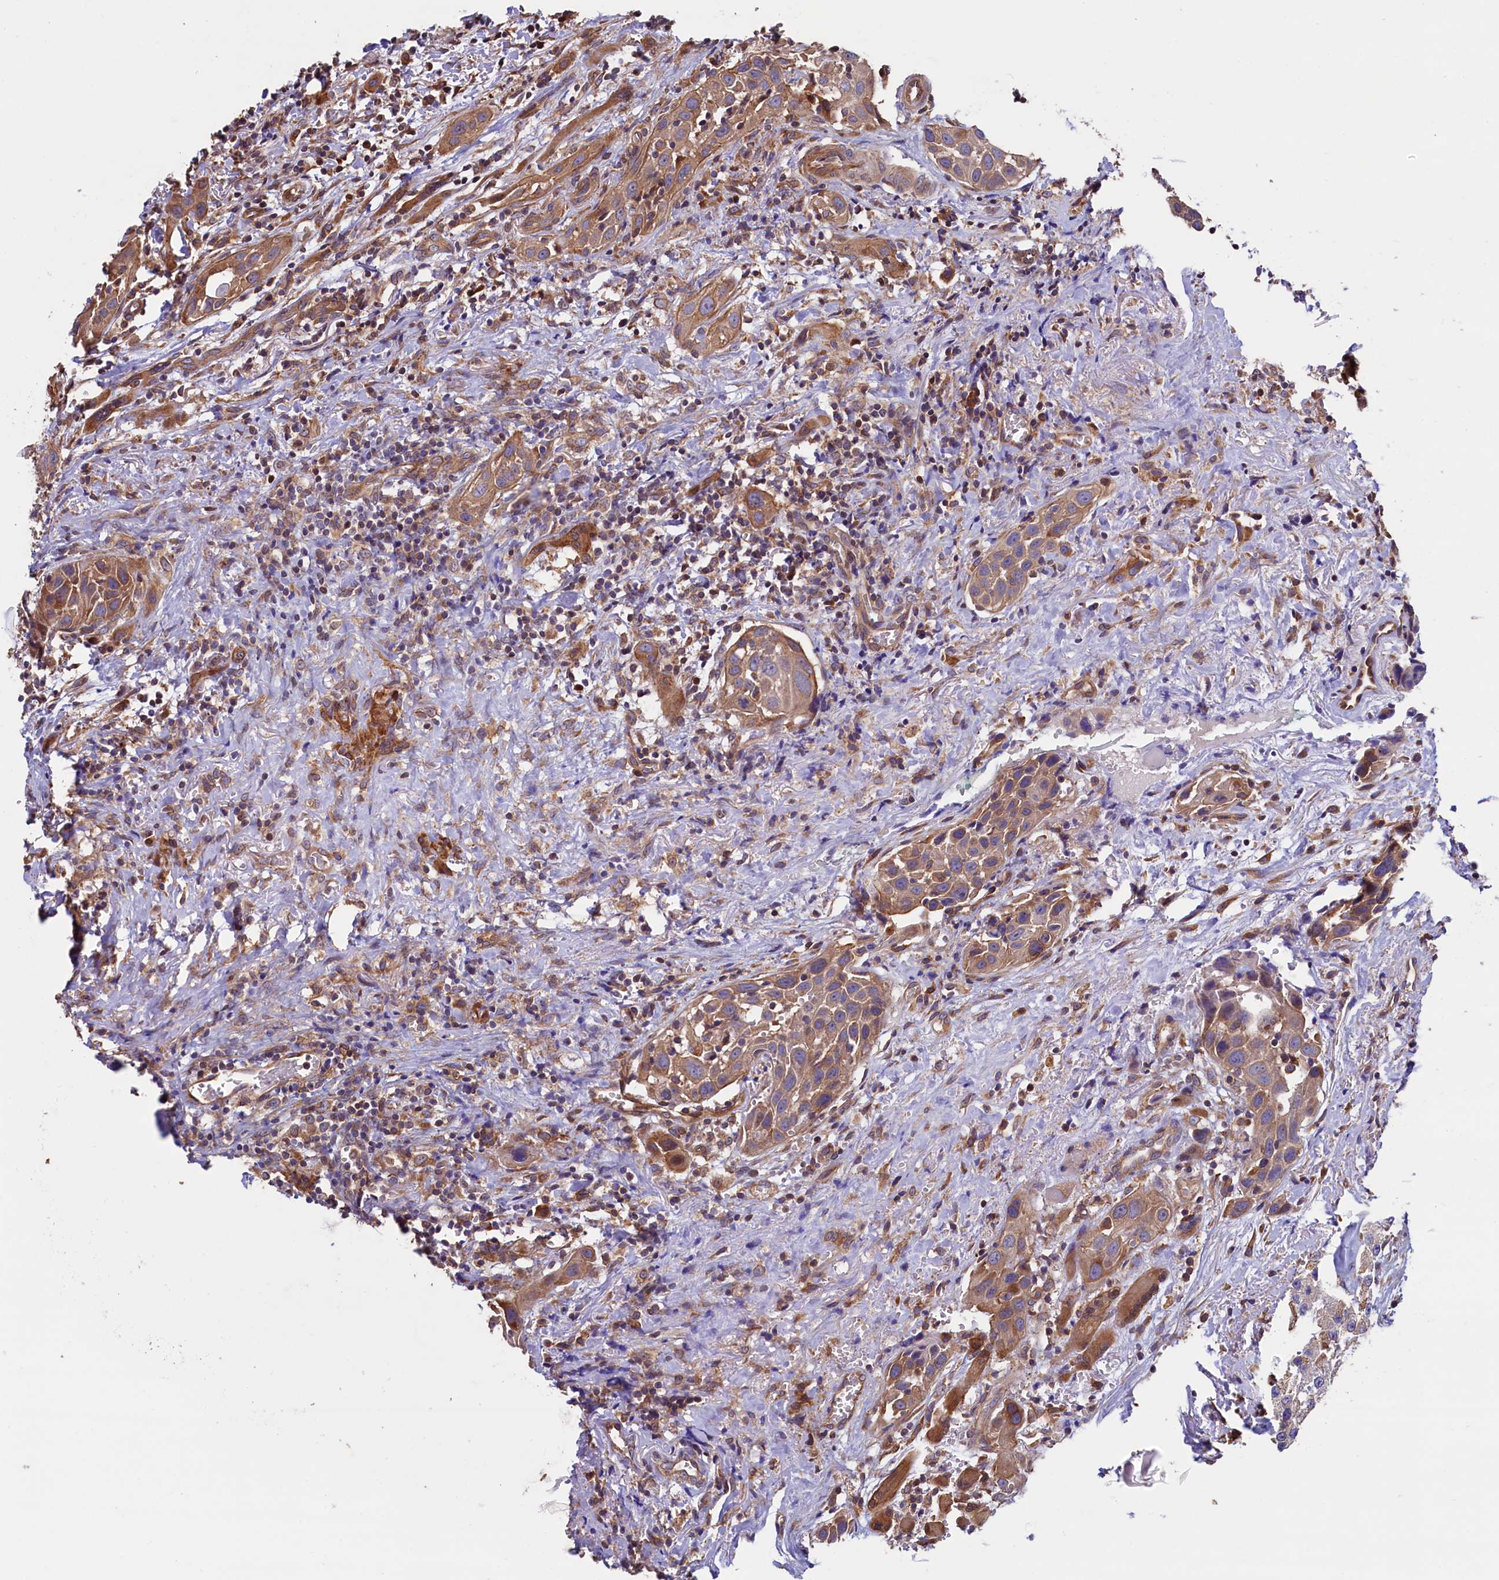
{"staining": {"intensity": "weak", "quantity": ">75%", "location": "cytoplasmic/membranous"}, "tissue": "head and neck cancer", "cell_type": "Tumor cells", "image_type": "cancer", "snomed": [{"axis": "morphology", "description": "Squamous cell carcinoma, NOS"}, {"axis": "topography", "description": "Oral tissue"}, {"axis": "topography", "description": "Head-Neck"}], "caption": "High-power microscopy captured an immunohistochemistry image of head and neck cancer (squamous cell carcinoma), revealing weak cytoplasmic/membranous staining in approximately >75% of tumor cells.", "gene": "ATXN2L", "patient": {"sex": "female", "age": 50}}